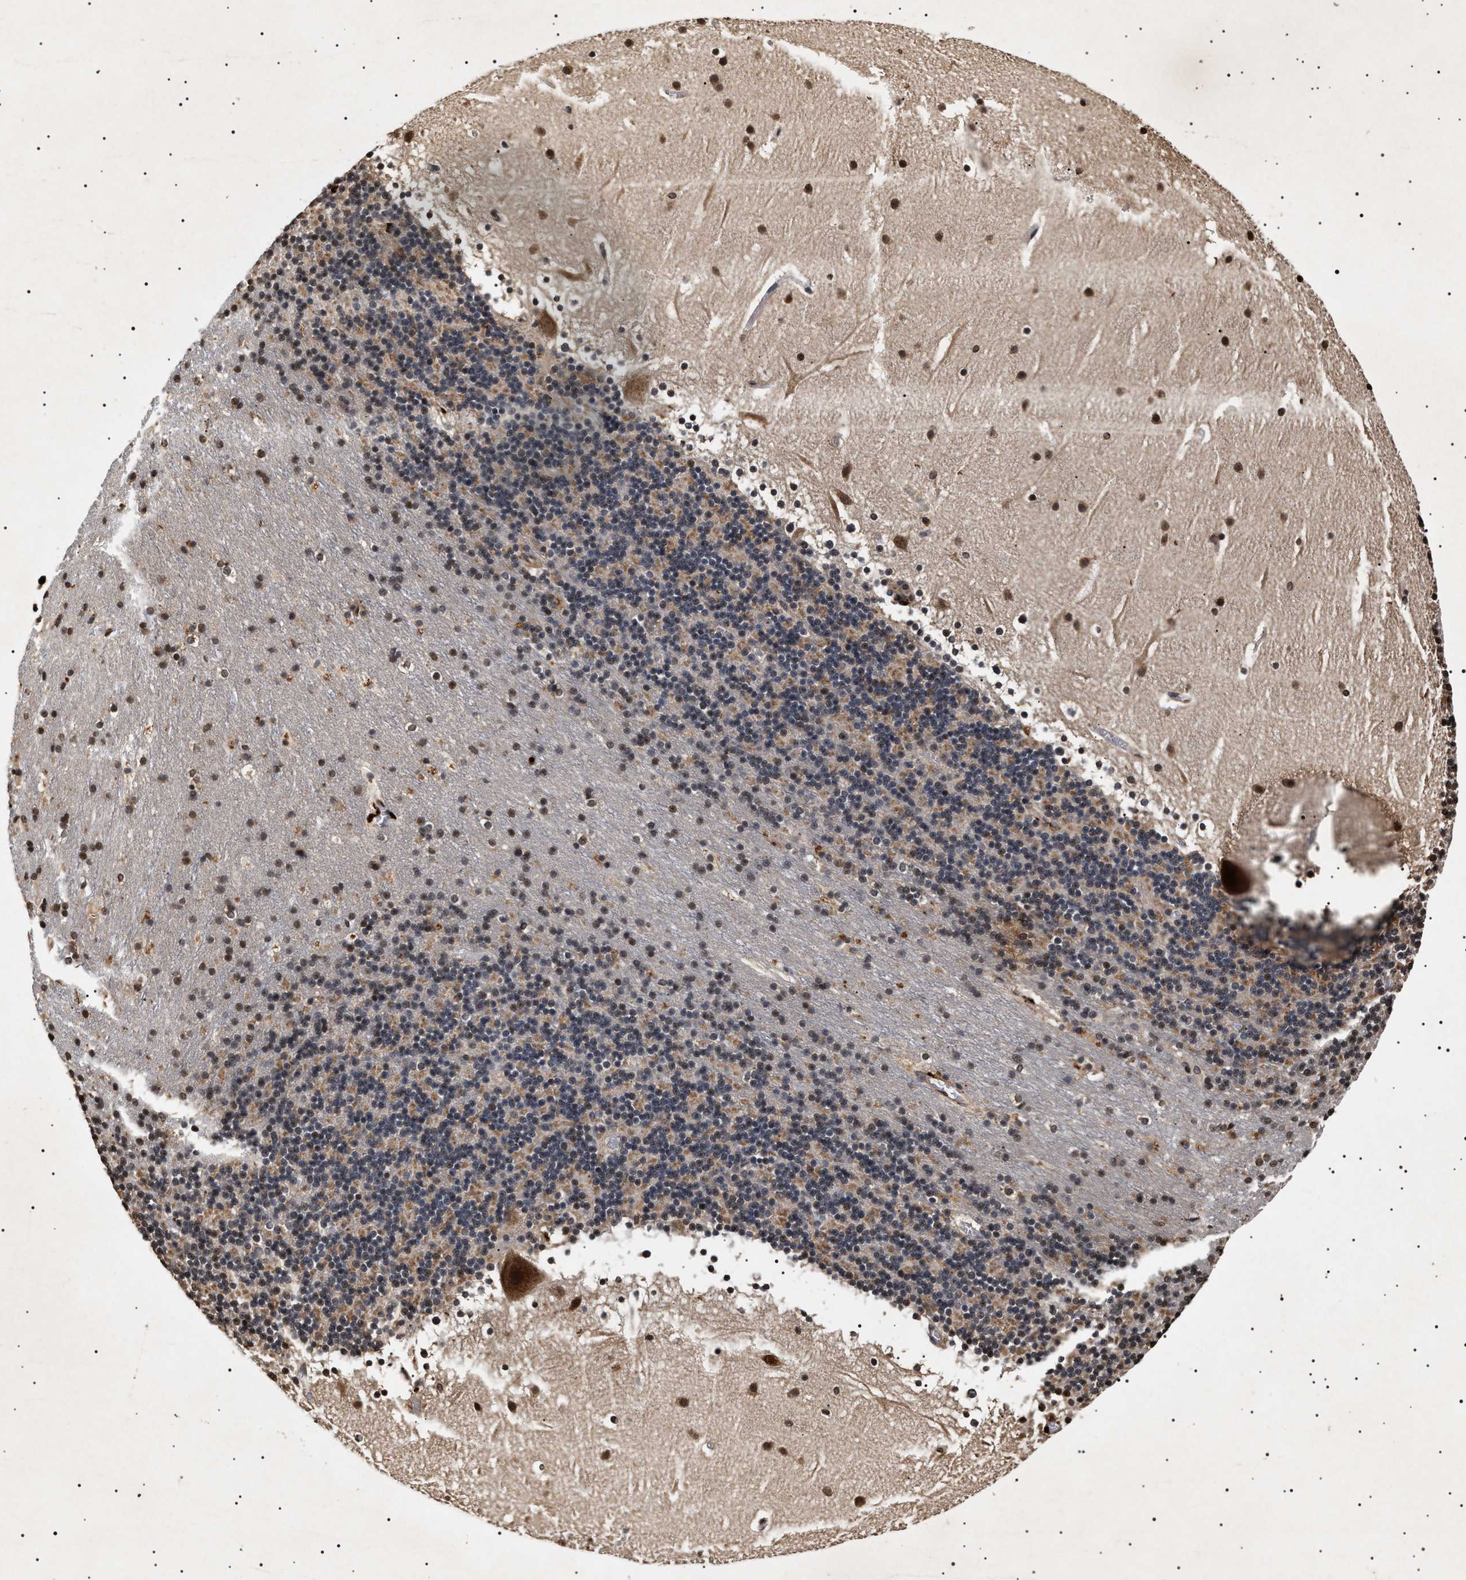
{"staining": {"intensity": "weak", "quantity": ">75%", "location": "cytoplasmic/membranous,nuclear"}, "tissue": "cerebellum", "cell_type": "Cells in granular layer", "image_type": "normal", "snomed": [{"axis": "morphology", "description": "Normal tissue, NOS"}, {"axis": "topography", "description": "Cerebellum"}], "caption": "Immunohistochemistry (IHC) staining of benign cerebellum, which demonstrates low levels of weak cytoplasmic/membranous,nuclear staining in approximately >75% of cells in granular layer indicating weak cytoplasmic/membranous,nuclear protein positivity. The staining was performed using DAB (brown) for protein detection and nuclei were counterstained in hematoxylin (blue).", "gene": "KIF21A", "patient": {"sex": "male", "age": 45}}